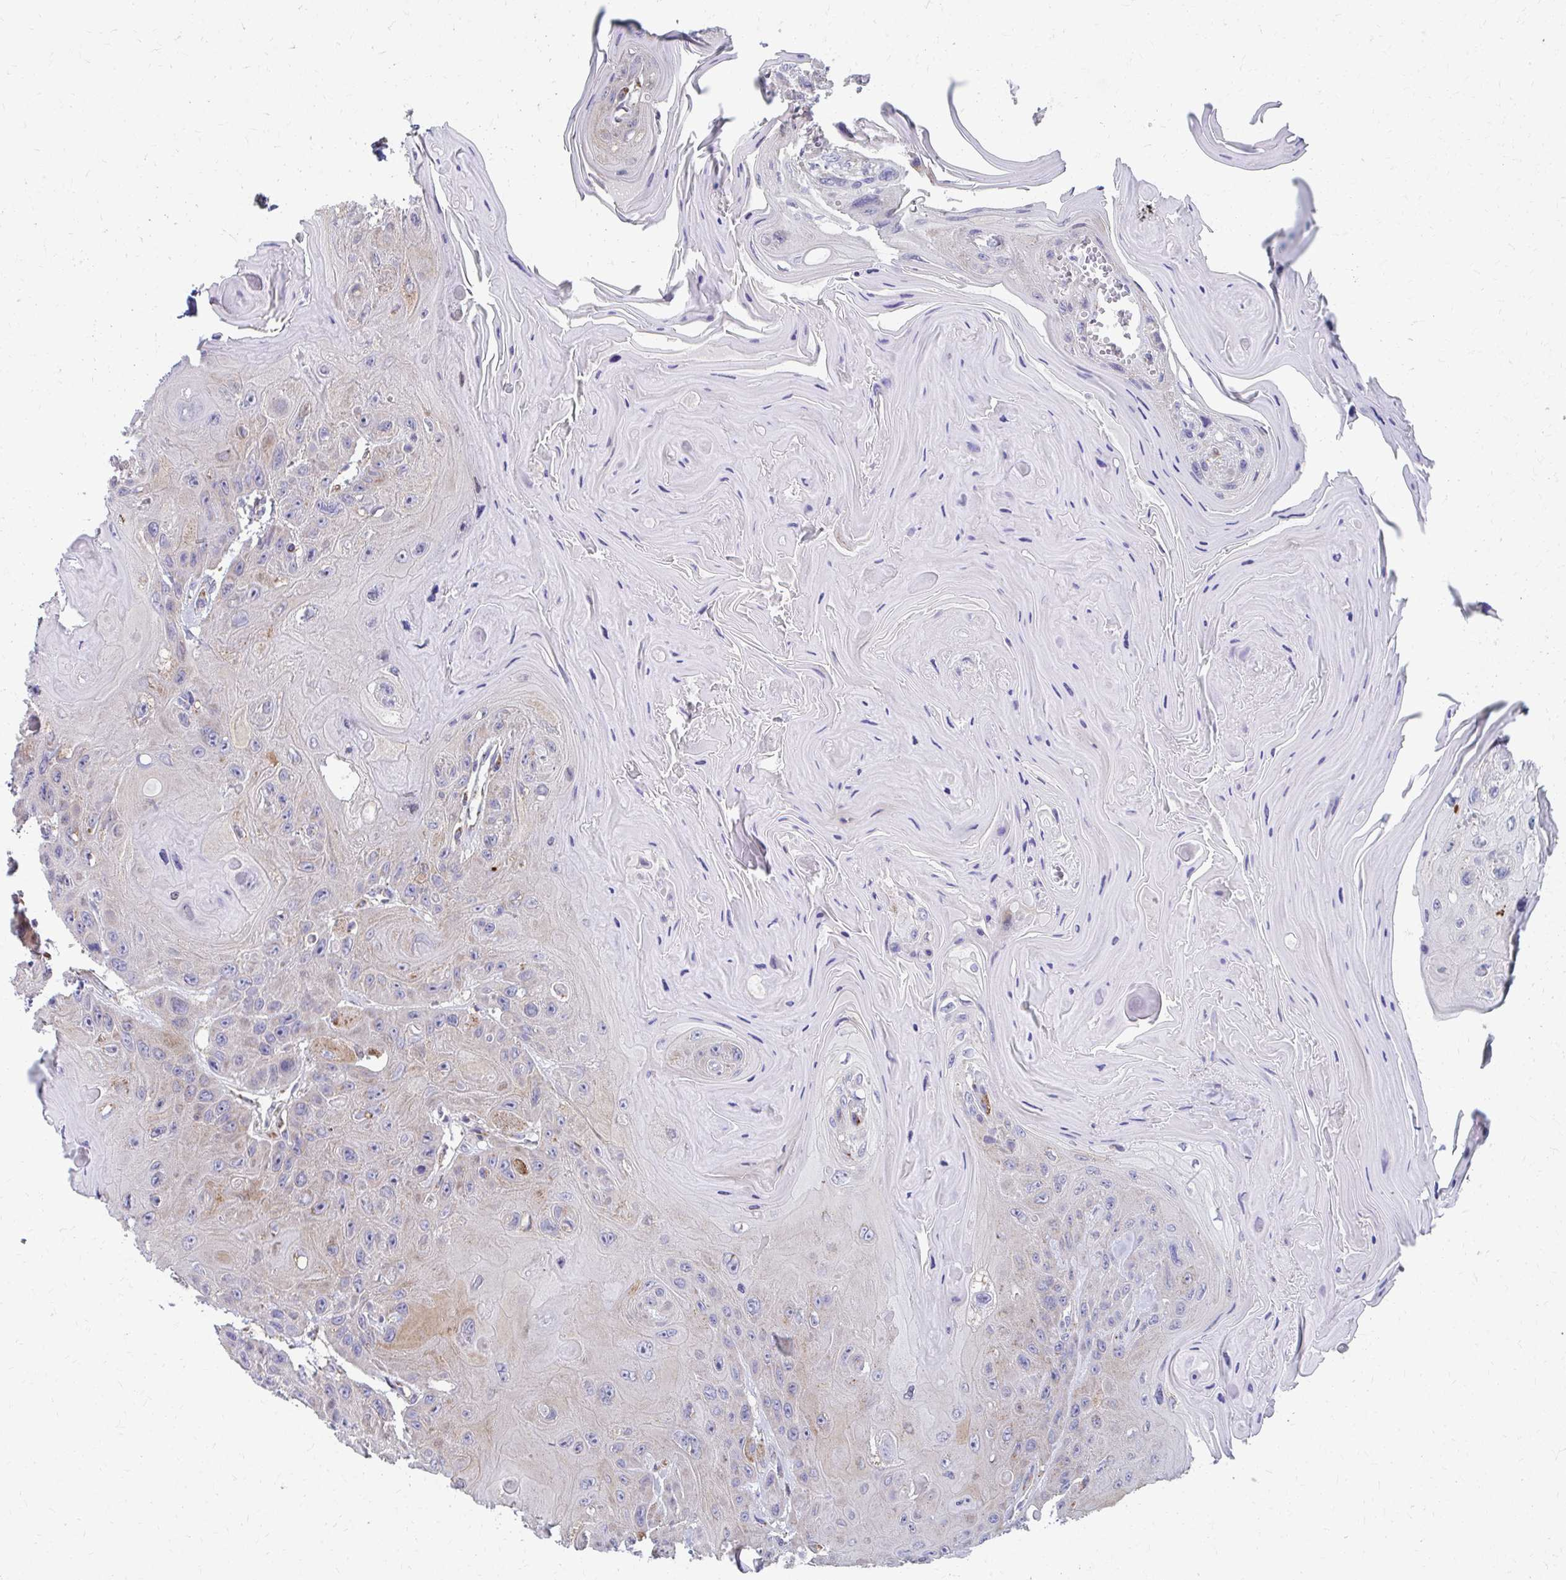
{"staining": {"intensity": "weak", "quantity": "<25%", "location": "cytoplasmic/membranous"}, "tissue": "head and neck cancer", "cell_type": "Tumor cells", "image_type": "cancer", "snomed": [{"axis": "morphology", "description": "Squamous cell carcinoma, NOS"}, {"axis": "topography", "description": "Head-Neck"}], "caption": "This is an immunohistochemistry photomicrograph of human head and neck cancer (squamous cell carcinoma). There is no positivity in tumor cells.", "gene": "RCC1L", "patient": {"sex": "female", "age": 59}}